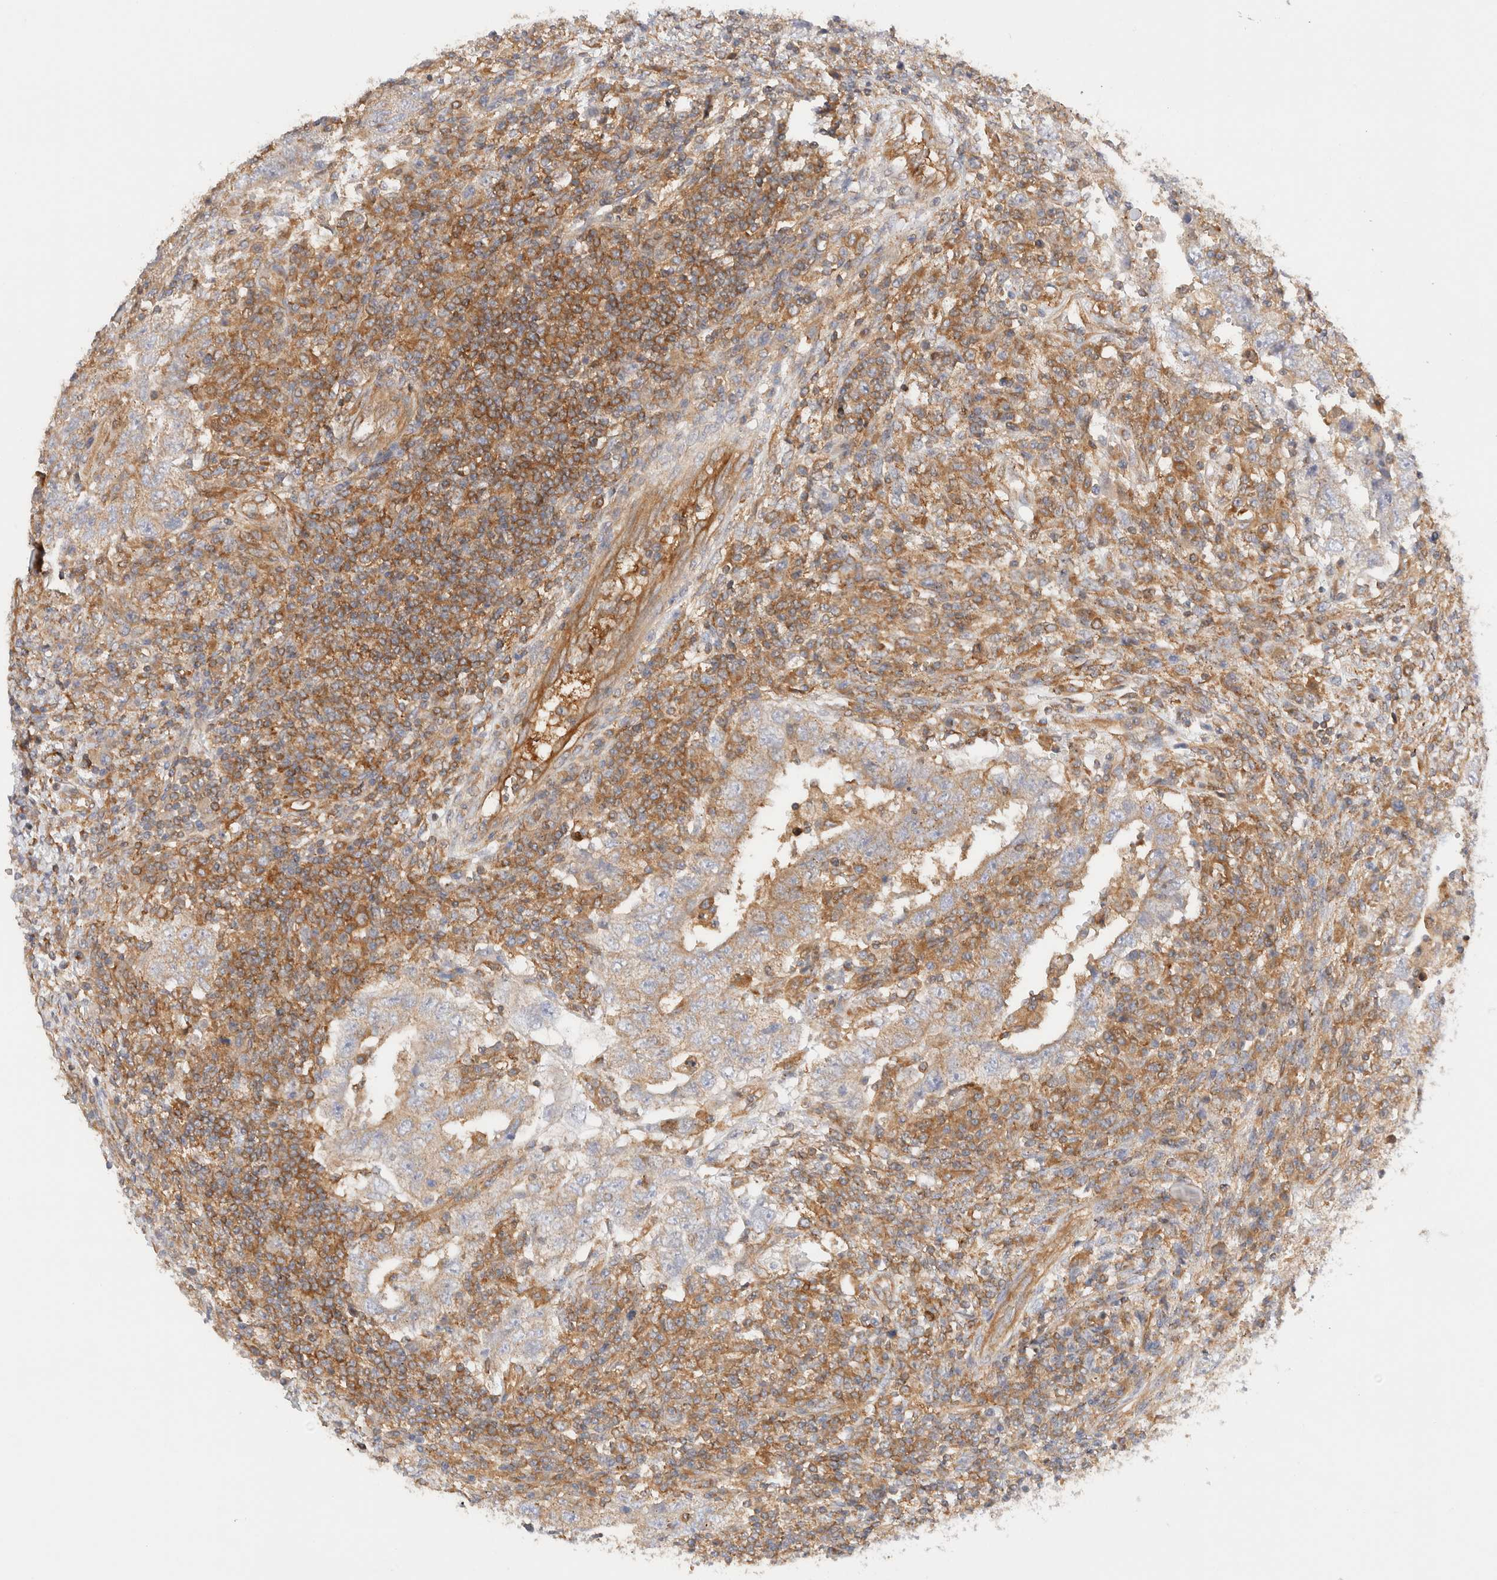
{"staining": {"intensity": "weak", "quantity": ">75%", "location": "cytoplasmic/membranous"}, "tissue": "testis cancer", "cell_type": "Tumor cells", "image_type": "cancer", "snomed": [{"axis": "morphology", "description": "Carcinoma, Embryonal, NOS"}, {"axis": "topography", "description": "Testis"}], "caption": "Human testis embryonal carcinoma stained with a protein marker reveals weak staining in tumor cells.", "gene": "RABEP1", "patient": {"sex": "male", "age": 26}}